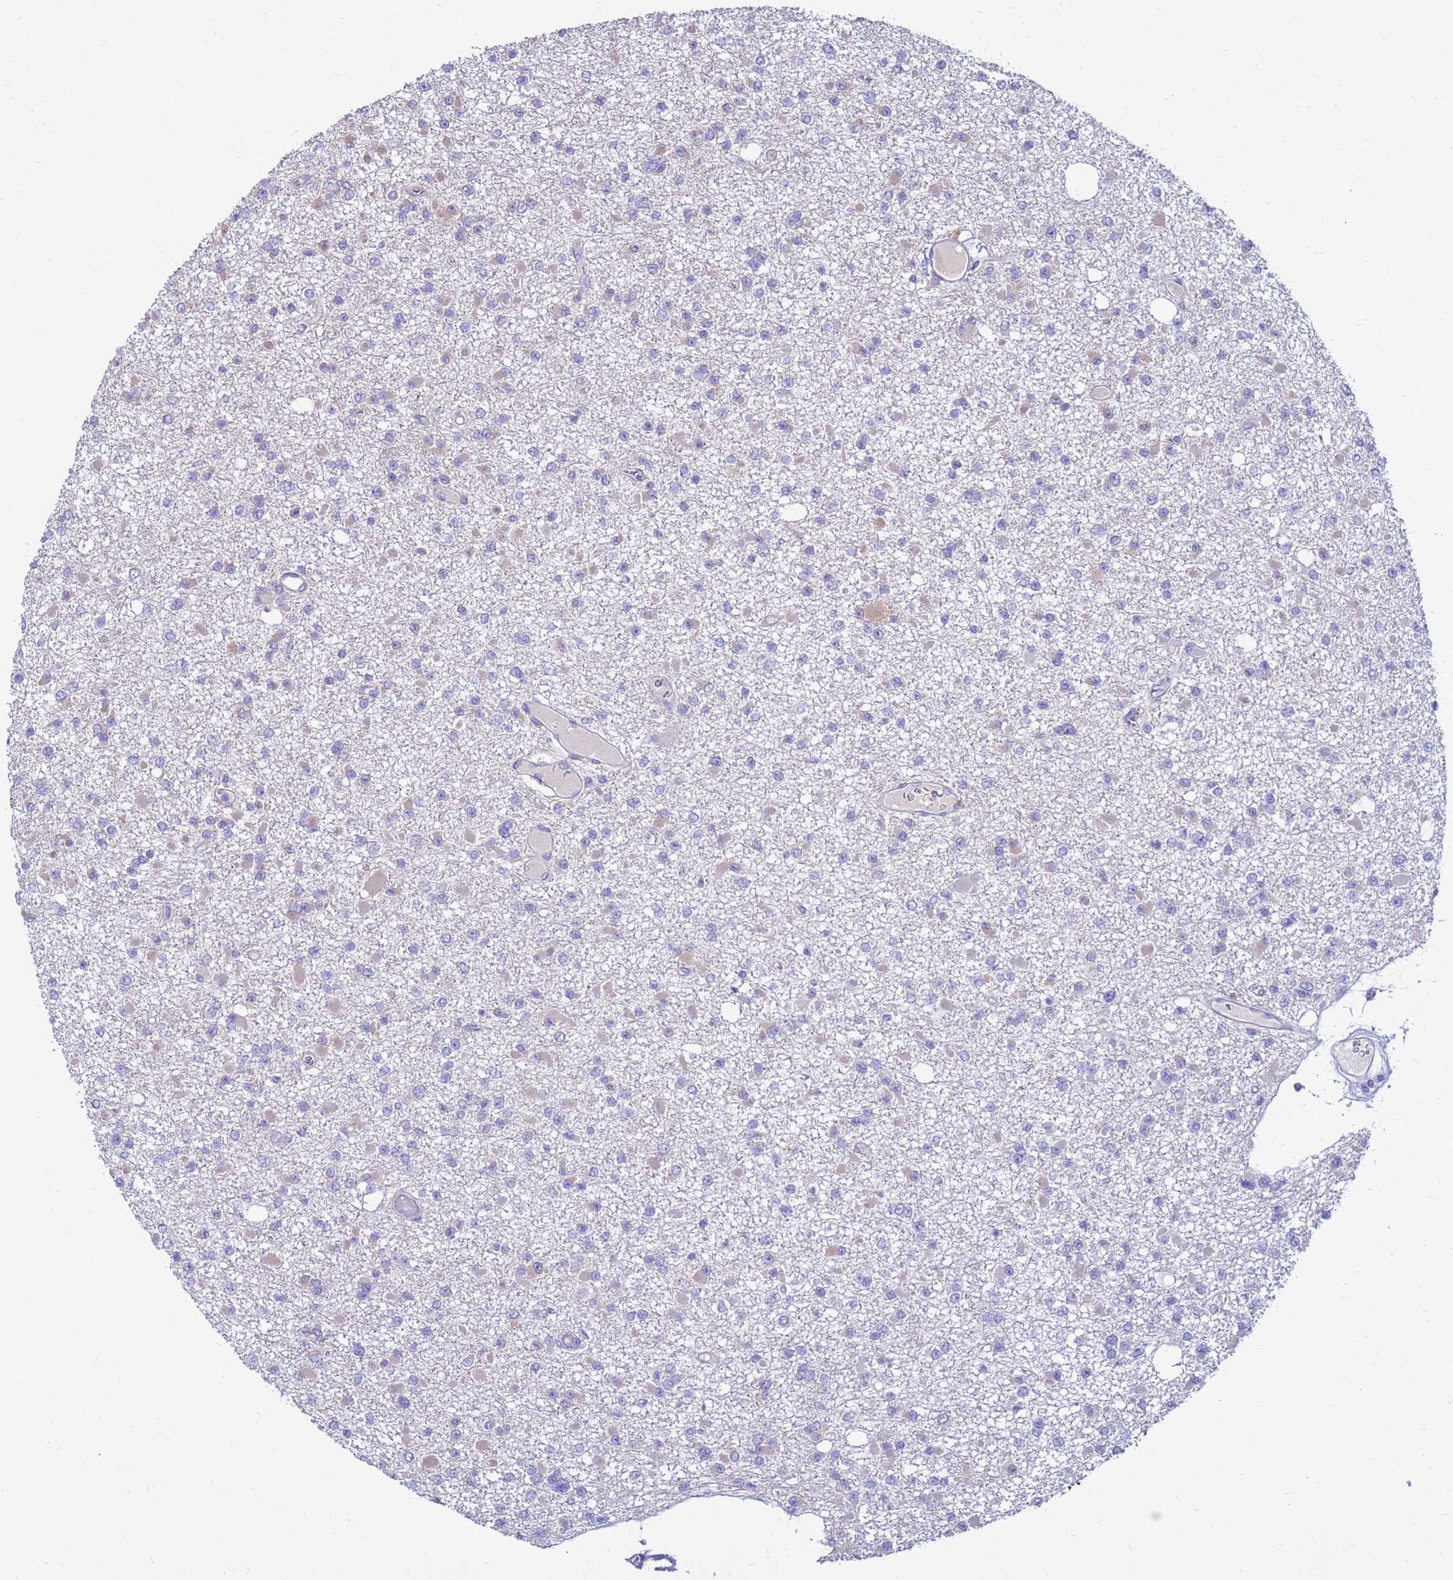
{"staining": {"intensity": "negative", "quantity": "none", "location": "none"}, "tissue": "glioma", "cell_type": "Tumor cells", "image_type": "cancer", "snomed": [{"axis": "morphology", "description": "Glioma, malignant, Low grade"}, {"axis": "topography", "description": "Brain"}], "caption": "IHC image of malignant glioma (low-grade) stained for a protein (brown), which exhibits no positivity in tumor cells.", "gene": "PDE10A", "patient": {"sex": "female", "age": 22}}